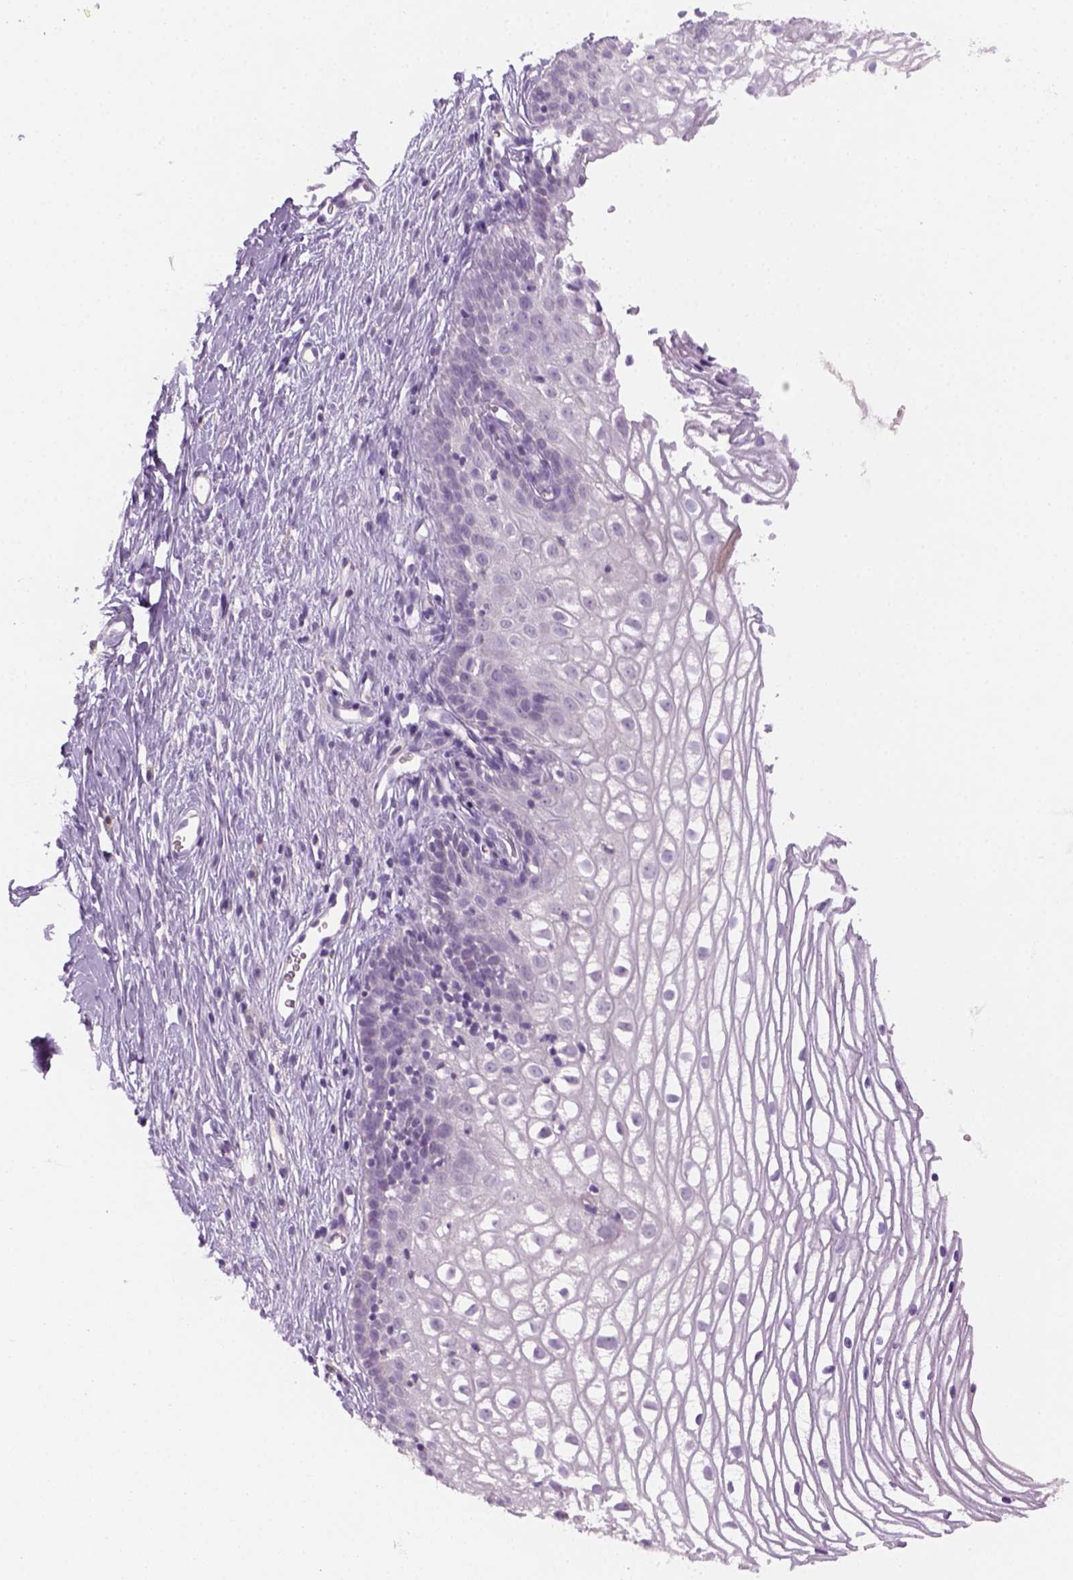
{"staining": {"intensity": "negative", "quantity": "none", "location": "none"}, "tissue": "cervix", "cell_type": "Glandular cells", "image_type": "normal", "snomed": [{"axis": "morphology", "description": "Normal tissue, NOS"}, {"axis": "topography", "description": "Cervix"}], "caption": "Histopathology image shows no significant protein positivity in glandular cells of benign cervix. (Stains: DAB immunohistochemistry (IHC) with hematoxylin counter stain, Microscopy: brightfield microscopy at high magnification).", "gene": "GFI1B", "patient": {"sex": "female", "age": 40}}